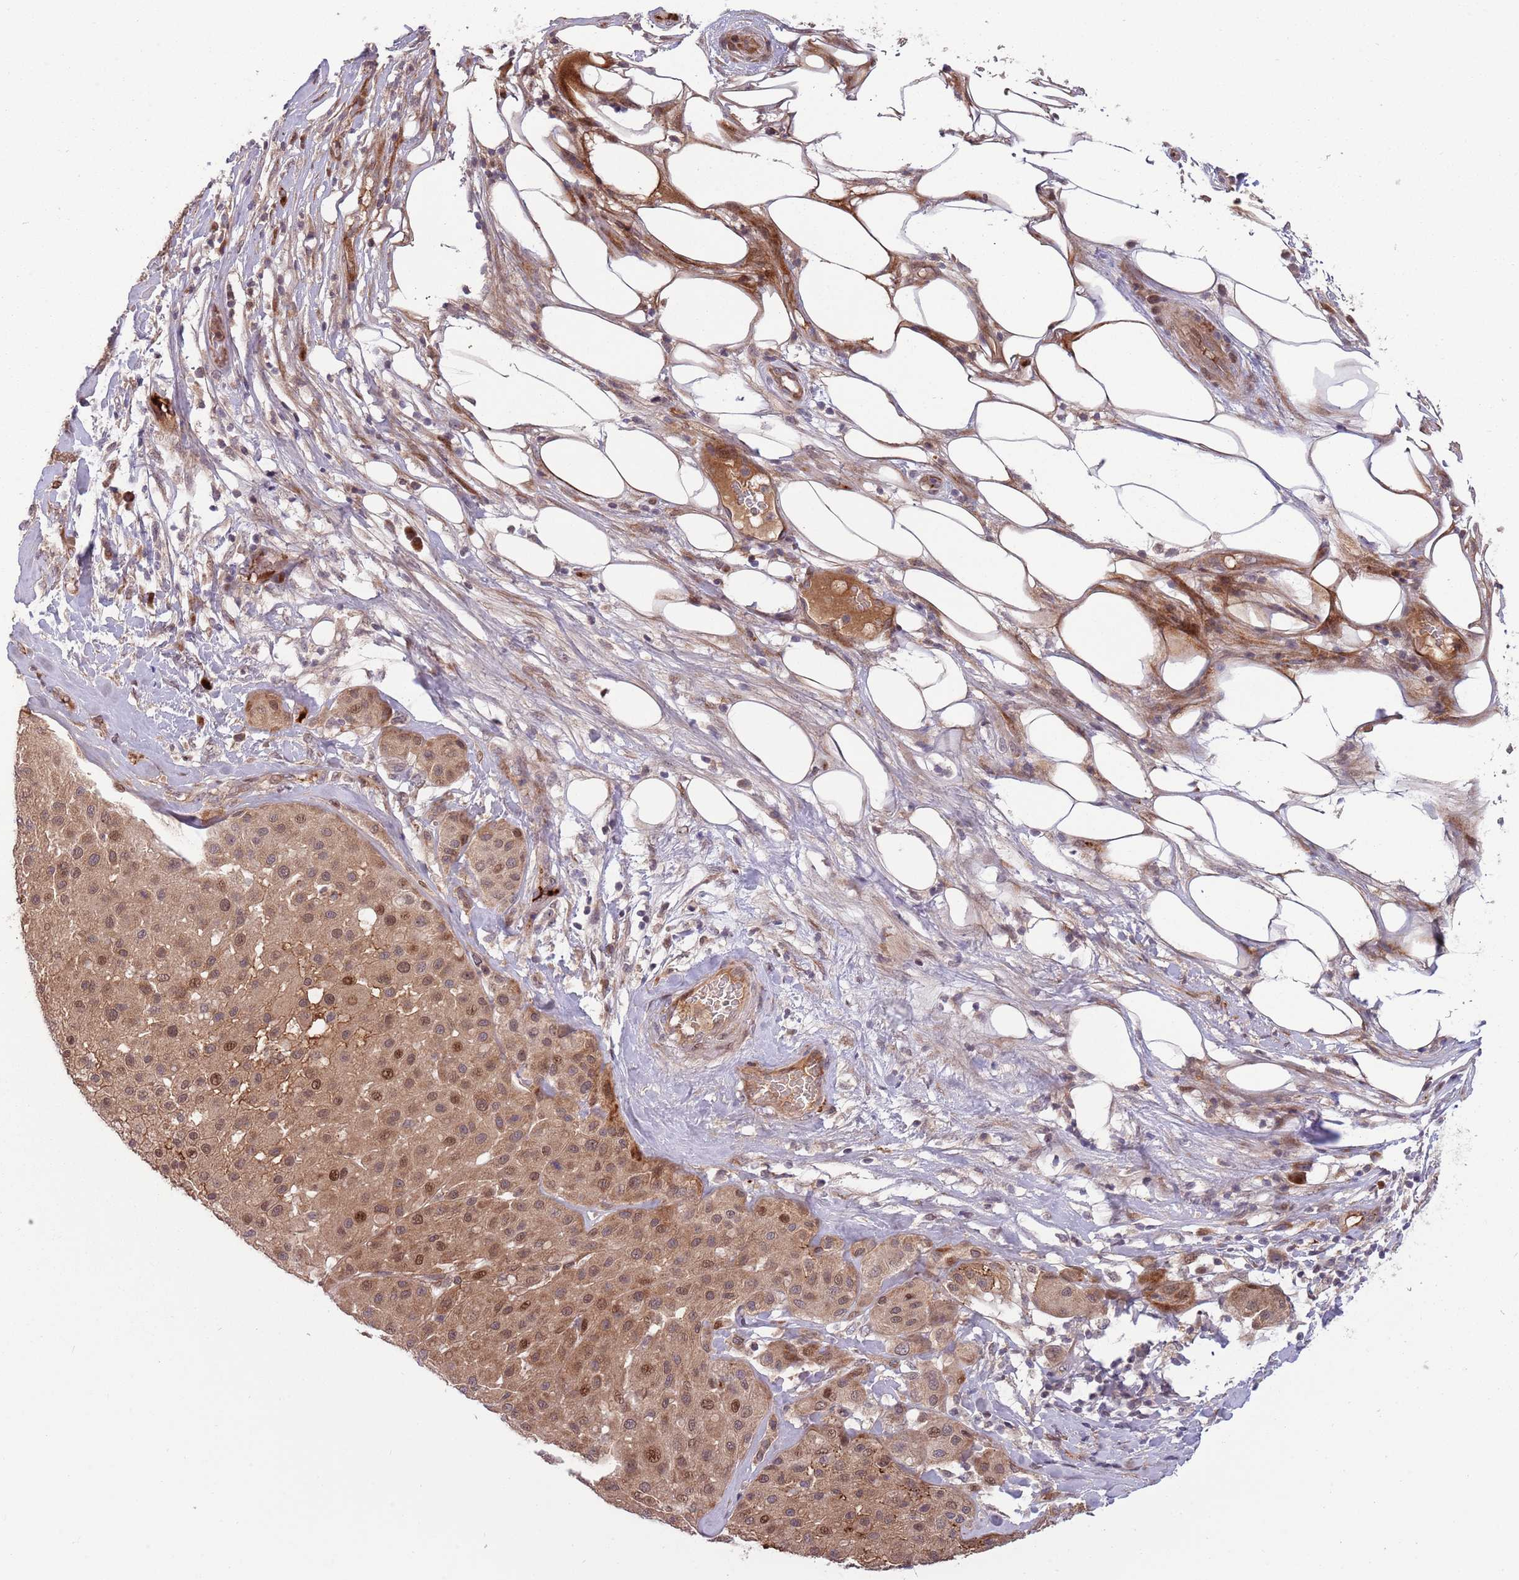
{"staining": {"intensity": "moderate", "quantity": ">75%", "location": "cytoplasmic/membranous,nuclear"}, "tissue": "melanoma", "cell_type": "Tumor cells", "image_type": "cancer", "snomed": [{"axis": "morphology", "description": "Malignant melanoma, Metastatic site"}, {"axis": "topography", "description": "Smooth muscle"}], "caption": "Immunohistochemistry histopathology image of neoplastic tissue: human melanoma stained using immunohistochemistry (IHC) demonstrates medium levels of moderate protein expression localized specifically in the cytoplasmic/membranous and nuclear of tumor cells, appearing as a cytoplasmic/membranous and nuclear brown color.", "gene": "NT5DC4", "patient": {"sex": "male", "age": 41}}